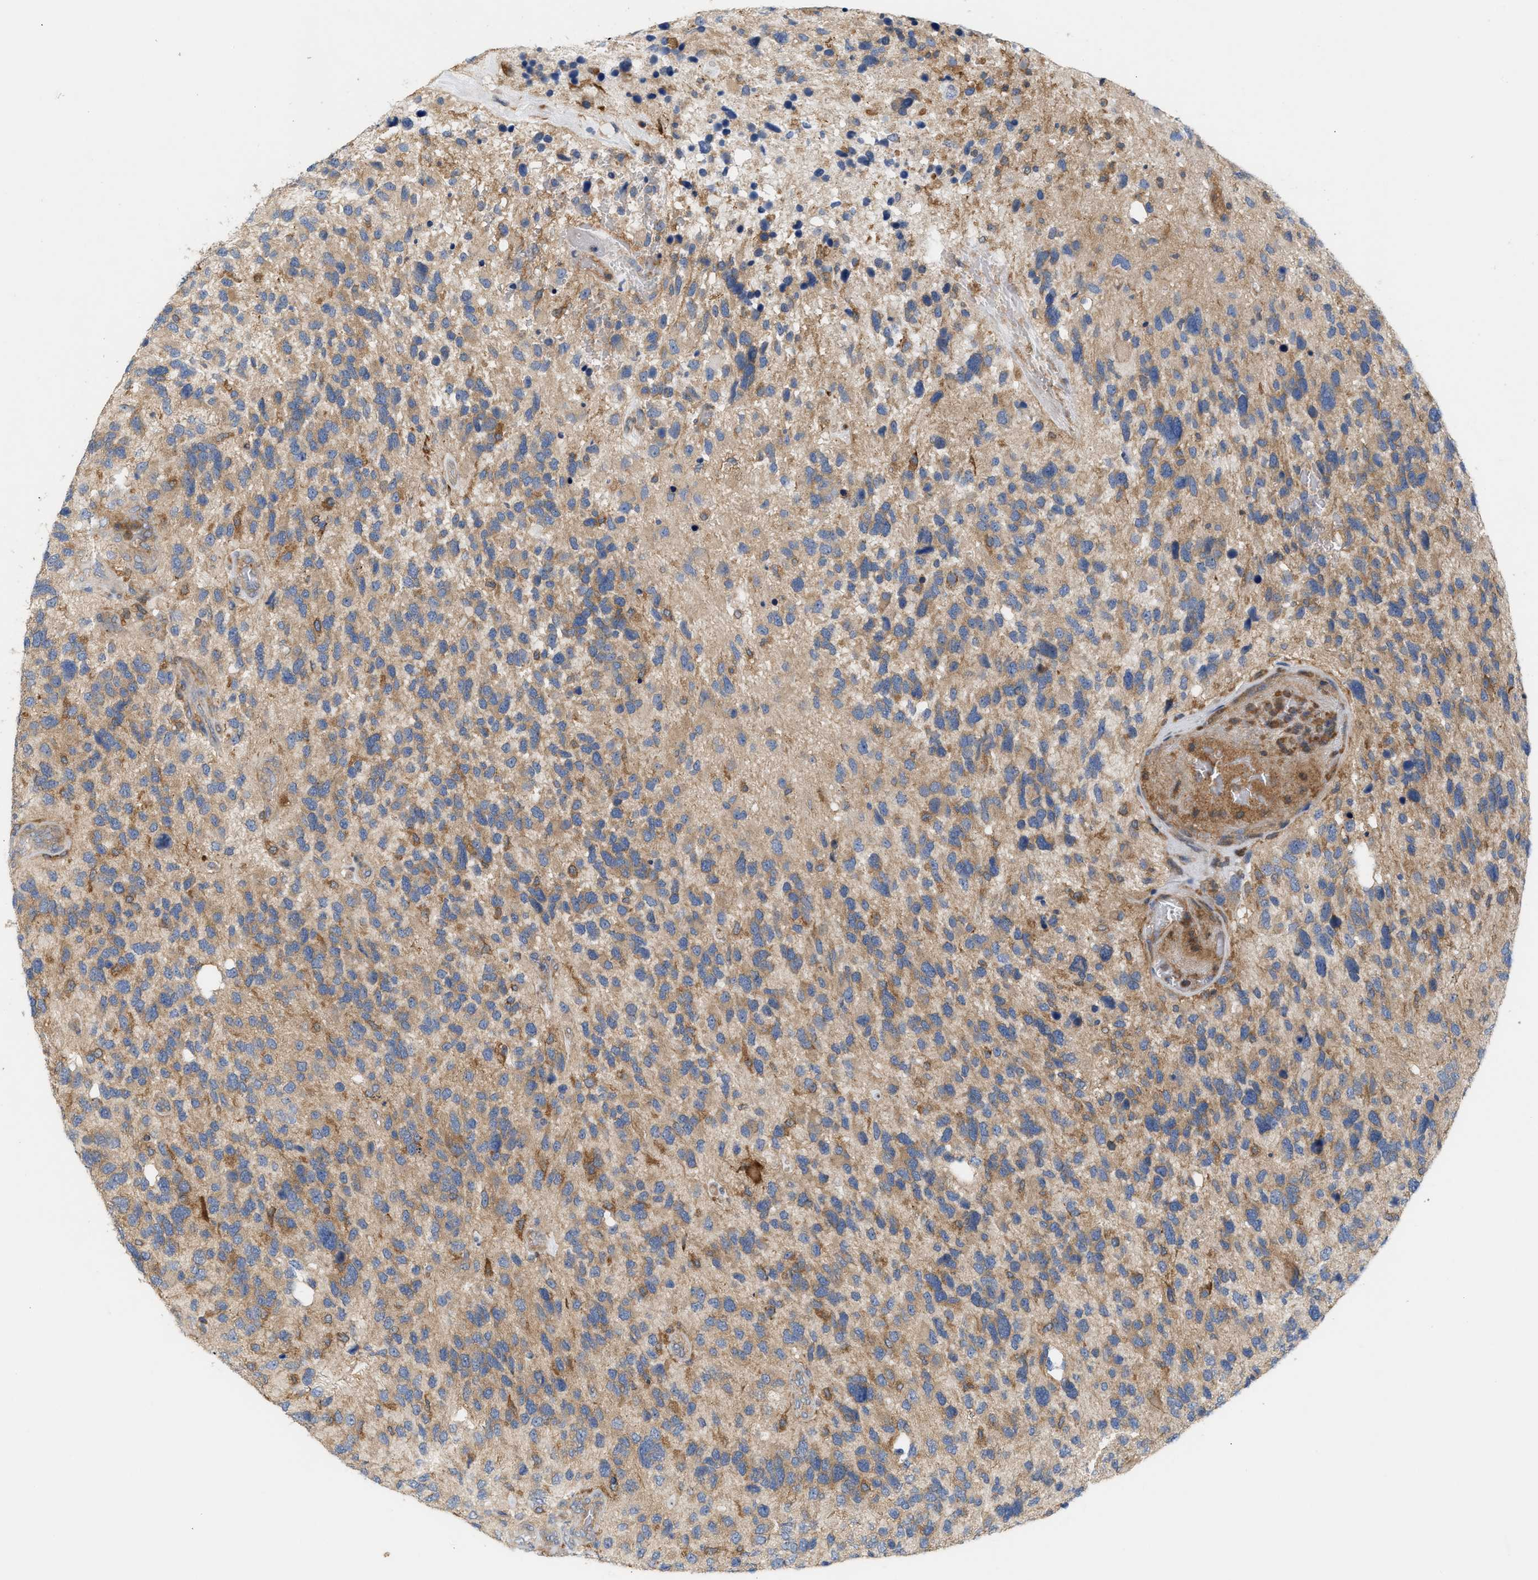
{"staining": {"intensity": "weak", "quantity": ">75%", "location": "cytoplasmic/membranous"}, "tissue": "glioma", "cell_type": "Tumor cells", "image_type": "cancer", "snomed": [{"axis": "morphology", "description": "Glioma, malignant, High grade"}, {"axis": "topography", "description": "Brain"}], "caption": "Immunohistochemical staining of human high-grade glioma (malignant) shows low levels of weak cytoplasmic/membranous protein expression in approximately >75% of tumor cells.", "gene": "DBNL", "patient": {"sex": "female", "age": 58}}